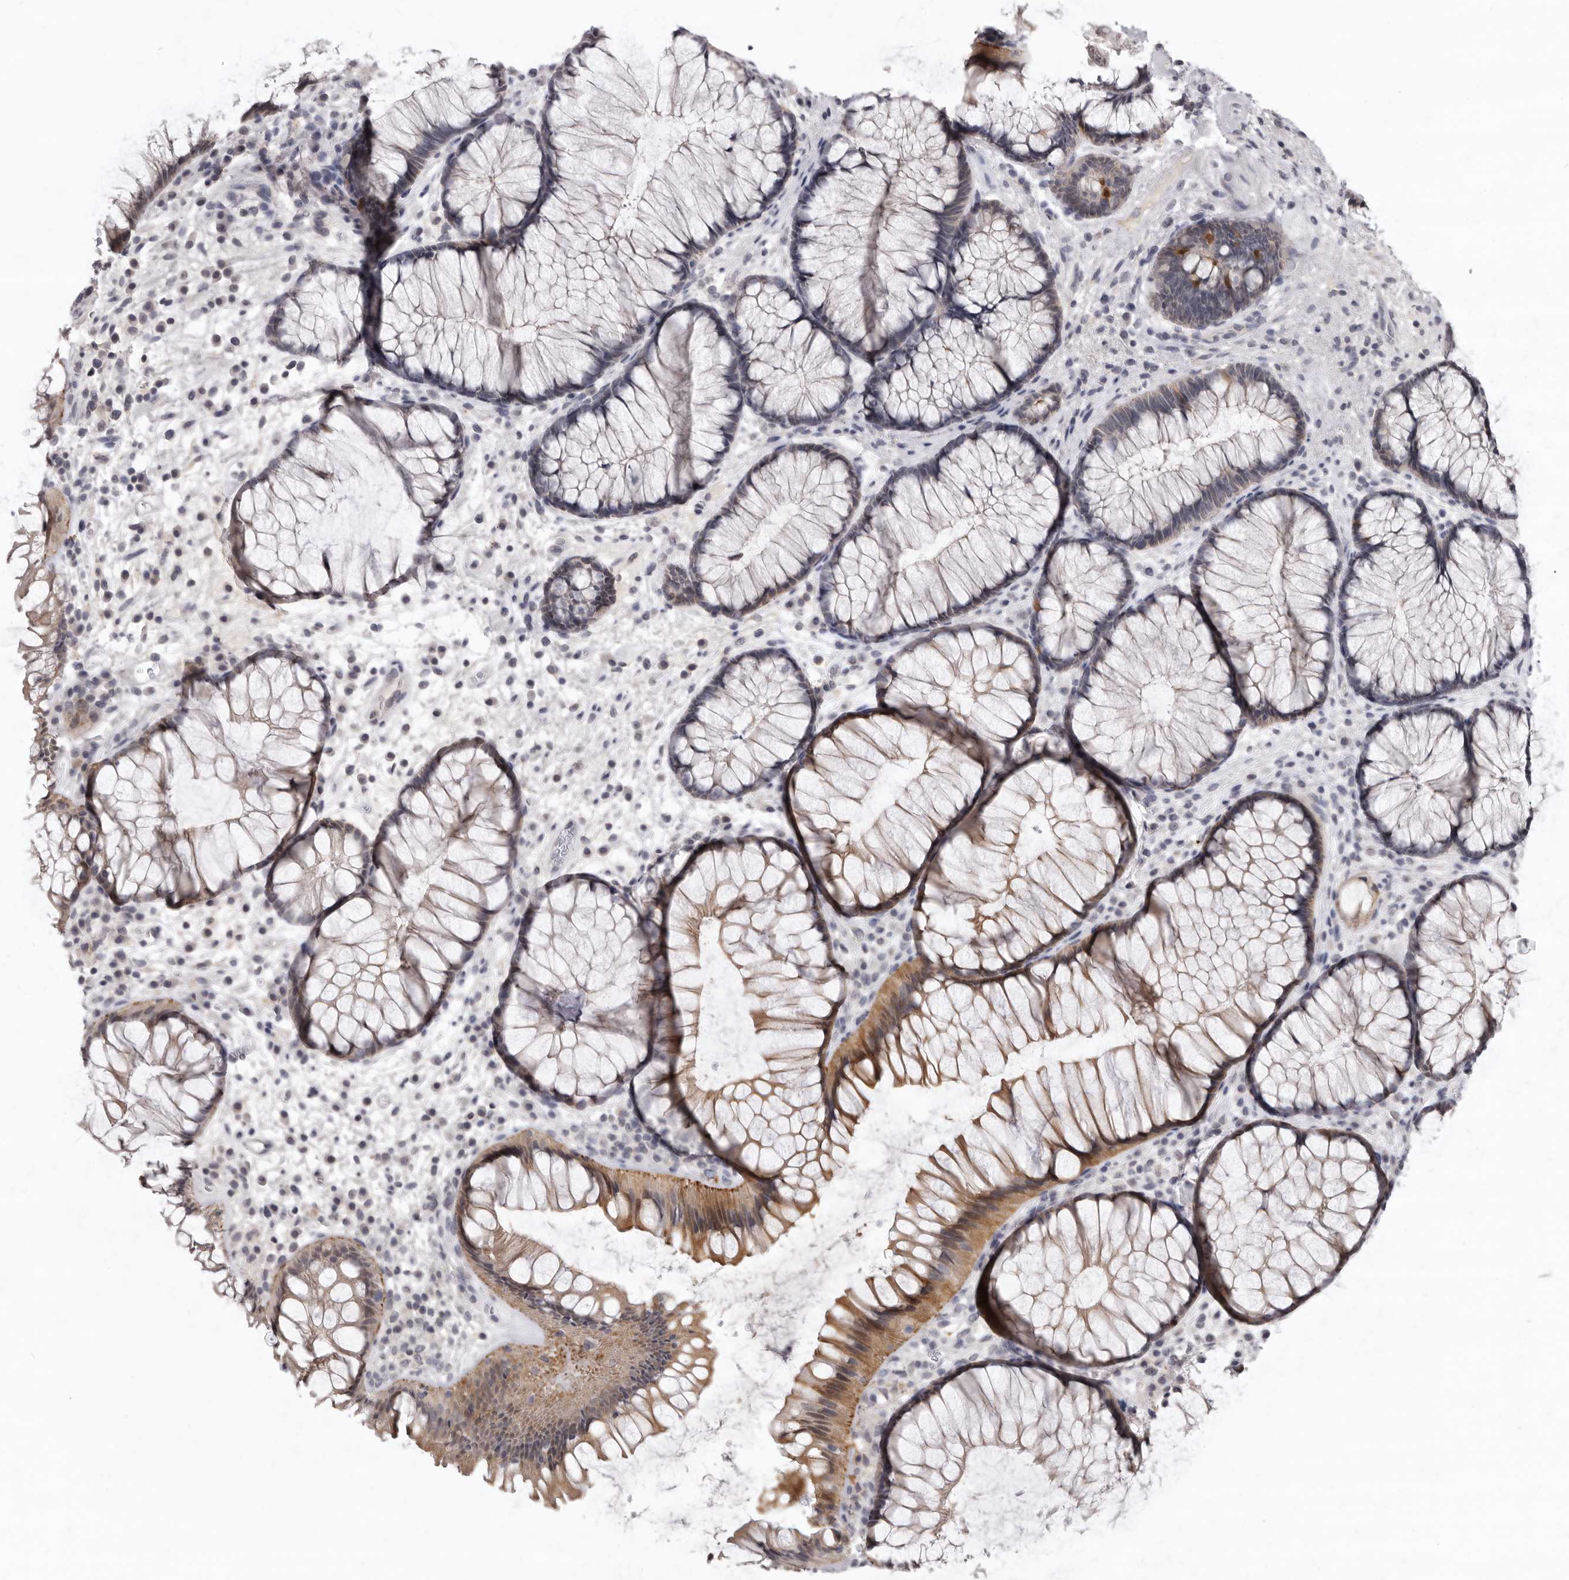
{"staining": {"intensity": "moderate", "quantity": "25%-75%", "location": "cytoplasmic/membranous"}, "tissue": "rectum", "cell_type": "Glandular cells", "image_type": "normal", "snomed": [{"axis": "morphology", "description": "Normal tissue, NOS"}, {"axis": "topography", "description": "Rectum"}], "caption": "Unremarkable rectum reveals moderate cytoplasmic/membranous staining in about 25%-75% of glandular cells, visualized by immunohistochemistry.", "gene": "SULT1E1", "patient": {"sex": "male", "age": 51}}